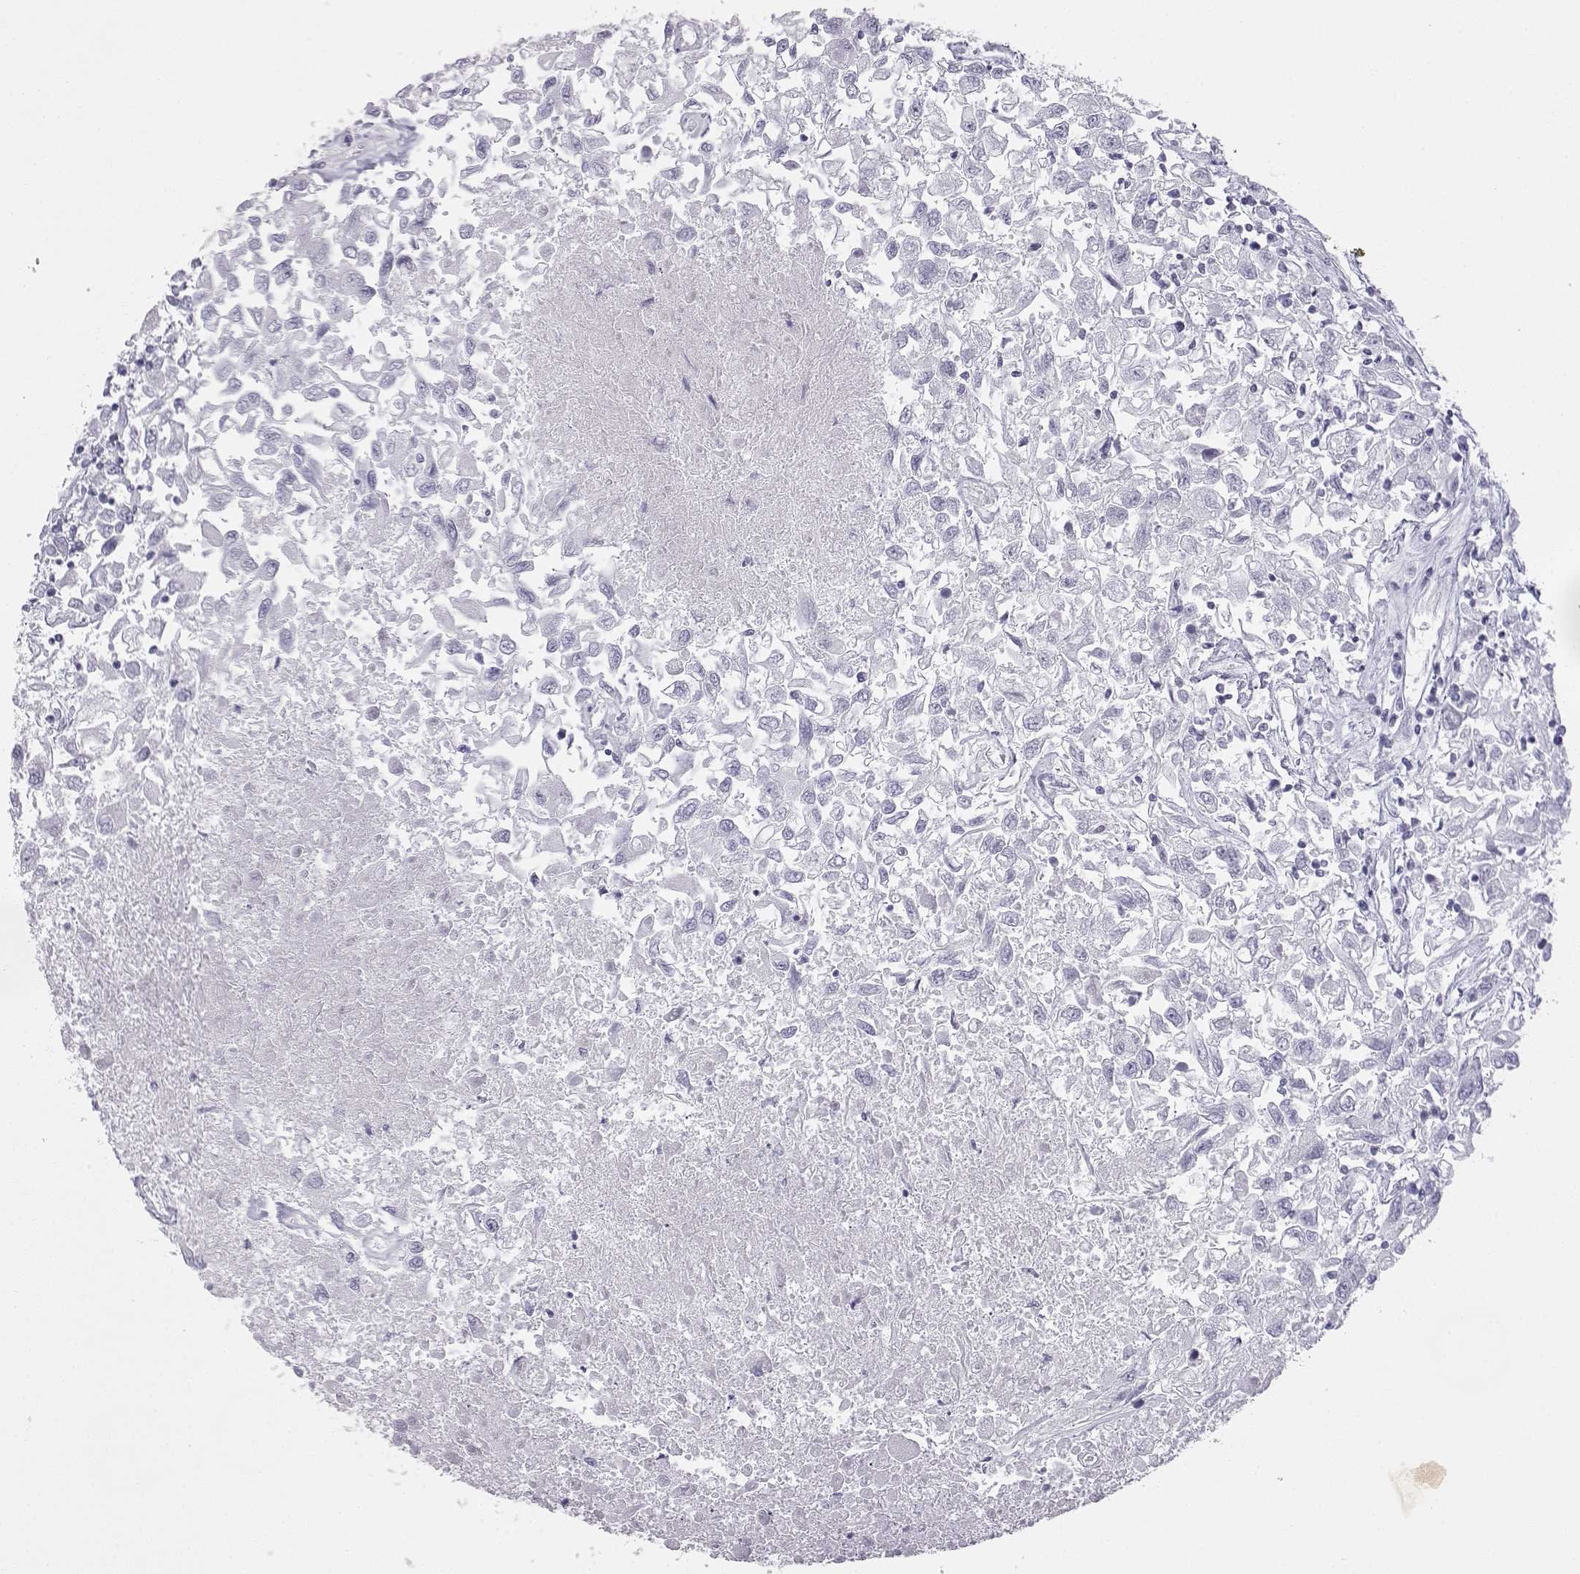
{"staining": {"intensity": "negative", "quantity": "none", "location": "none"}, "tissue": "renal cancer", "cell_type": "Tumor cells", "image_type": "cancer", "snomed": [{"axis": "morphology", "description": "Adenocarcinoma, NOS"}, {"axis": "topography", "description": "Kidney"}], "caption": "Micrograph shows no significant protein positivity in tumor cells of renal adenocarcinoma.", "gene": "VGF", "patient": {"sex": "female", "age": 76}}